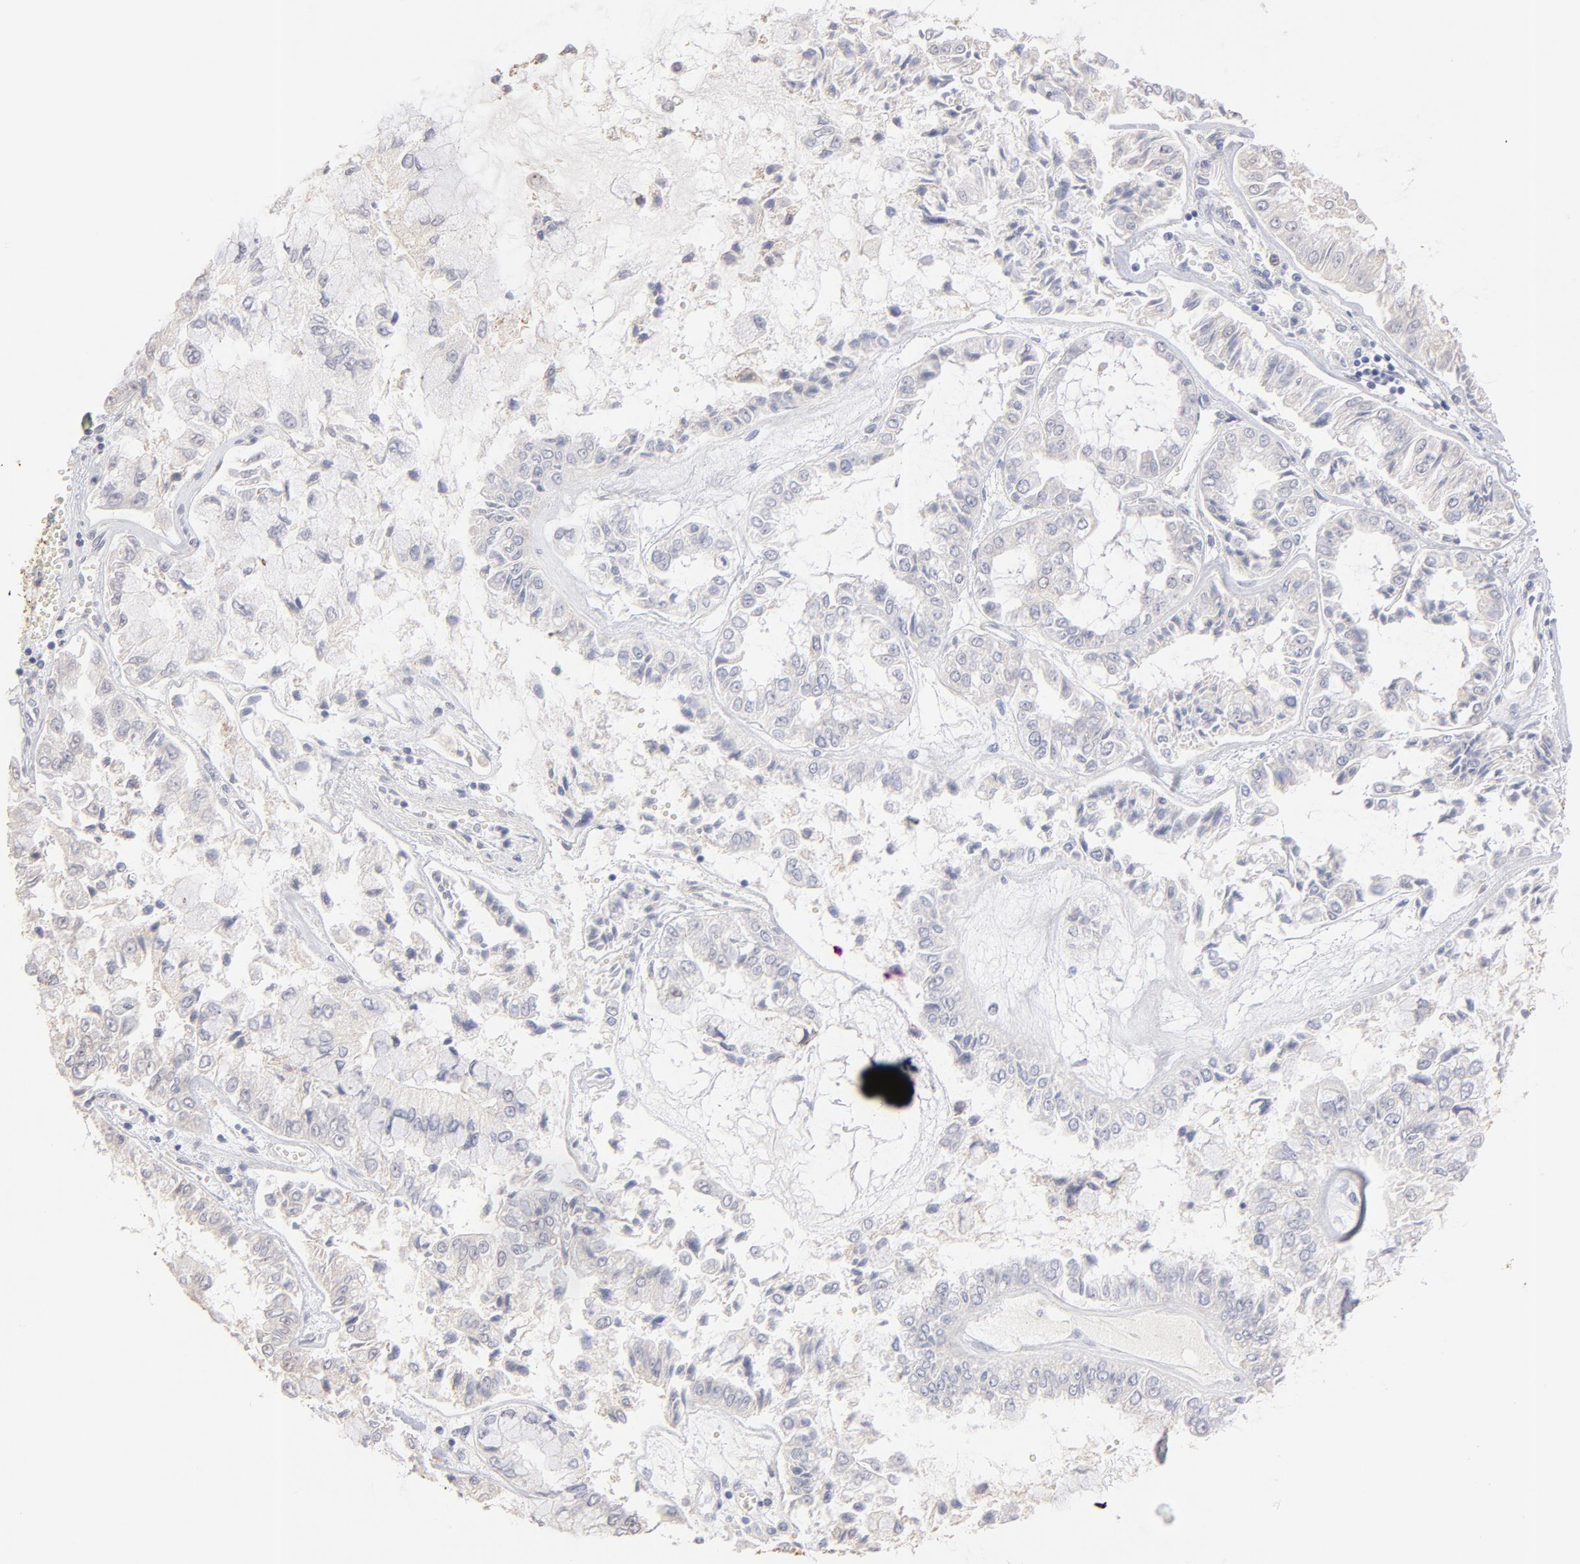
{"staining": {"intensity": "weak", "quantity": ">75%", "location": "cytoplasmic/membranous"}, "tissue": "liver cancer", "cell_type": "Tumor cells", "image_type": "cancer", "snomed": [{"axis": "morphology", "description": "Cholangiocarcinoma"}, {"axis": "topography", "description": "Liver"}], "caption": "The micrograph shows a brown stain indicating the presence of a protein in the cytoplasmic/membranous of tumor cells in liver cancer (cholangiocarcinoma). The protein is shown in brown color, while the nuclei are stained blue.", "gene": "TST", "patient": {"sex": "female", "age": 79}}